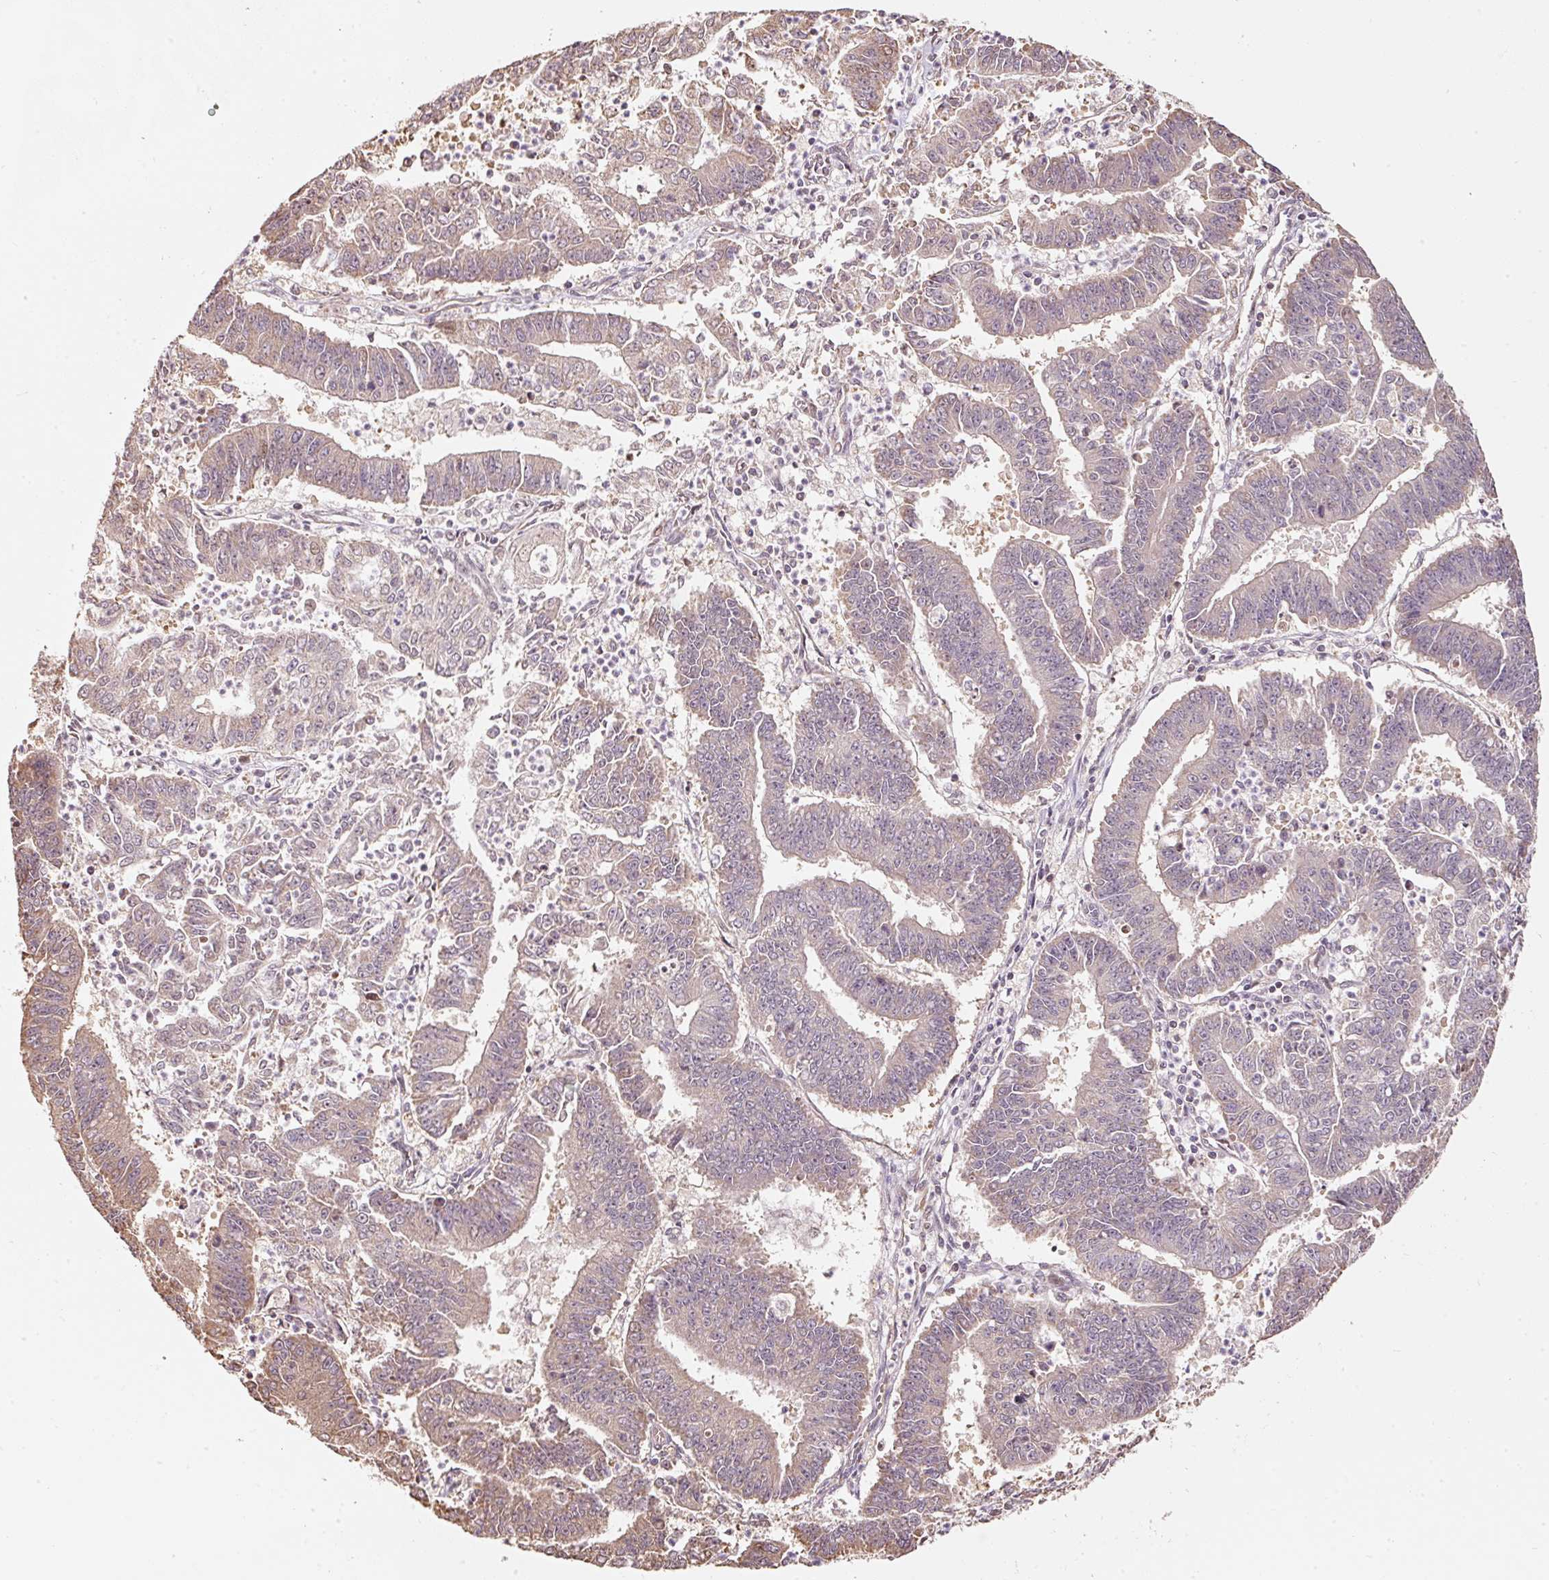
{"staining": {"intensity": "weak", "quantity": "<25%", "location": "cytoplasmic/membranous"}, "tissue": "endometrial cancer", "cell_type": "Tumor cells", "image_type": "cancer", "snomed": [{"axis": "morphology", "description": "Adenocarcinoma, NOS"}, {"axis": "topography", "description": "Endometrium"}], "caption": "Protein analysis of endometrial adenocarcinoma shows no significant expression in tumor cells.", "gene": "RAB35", "patient": {"sex": "female", "age": 73}}